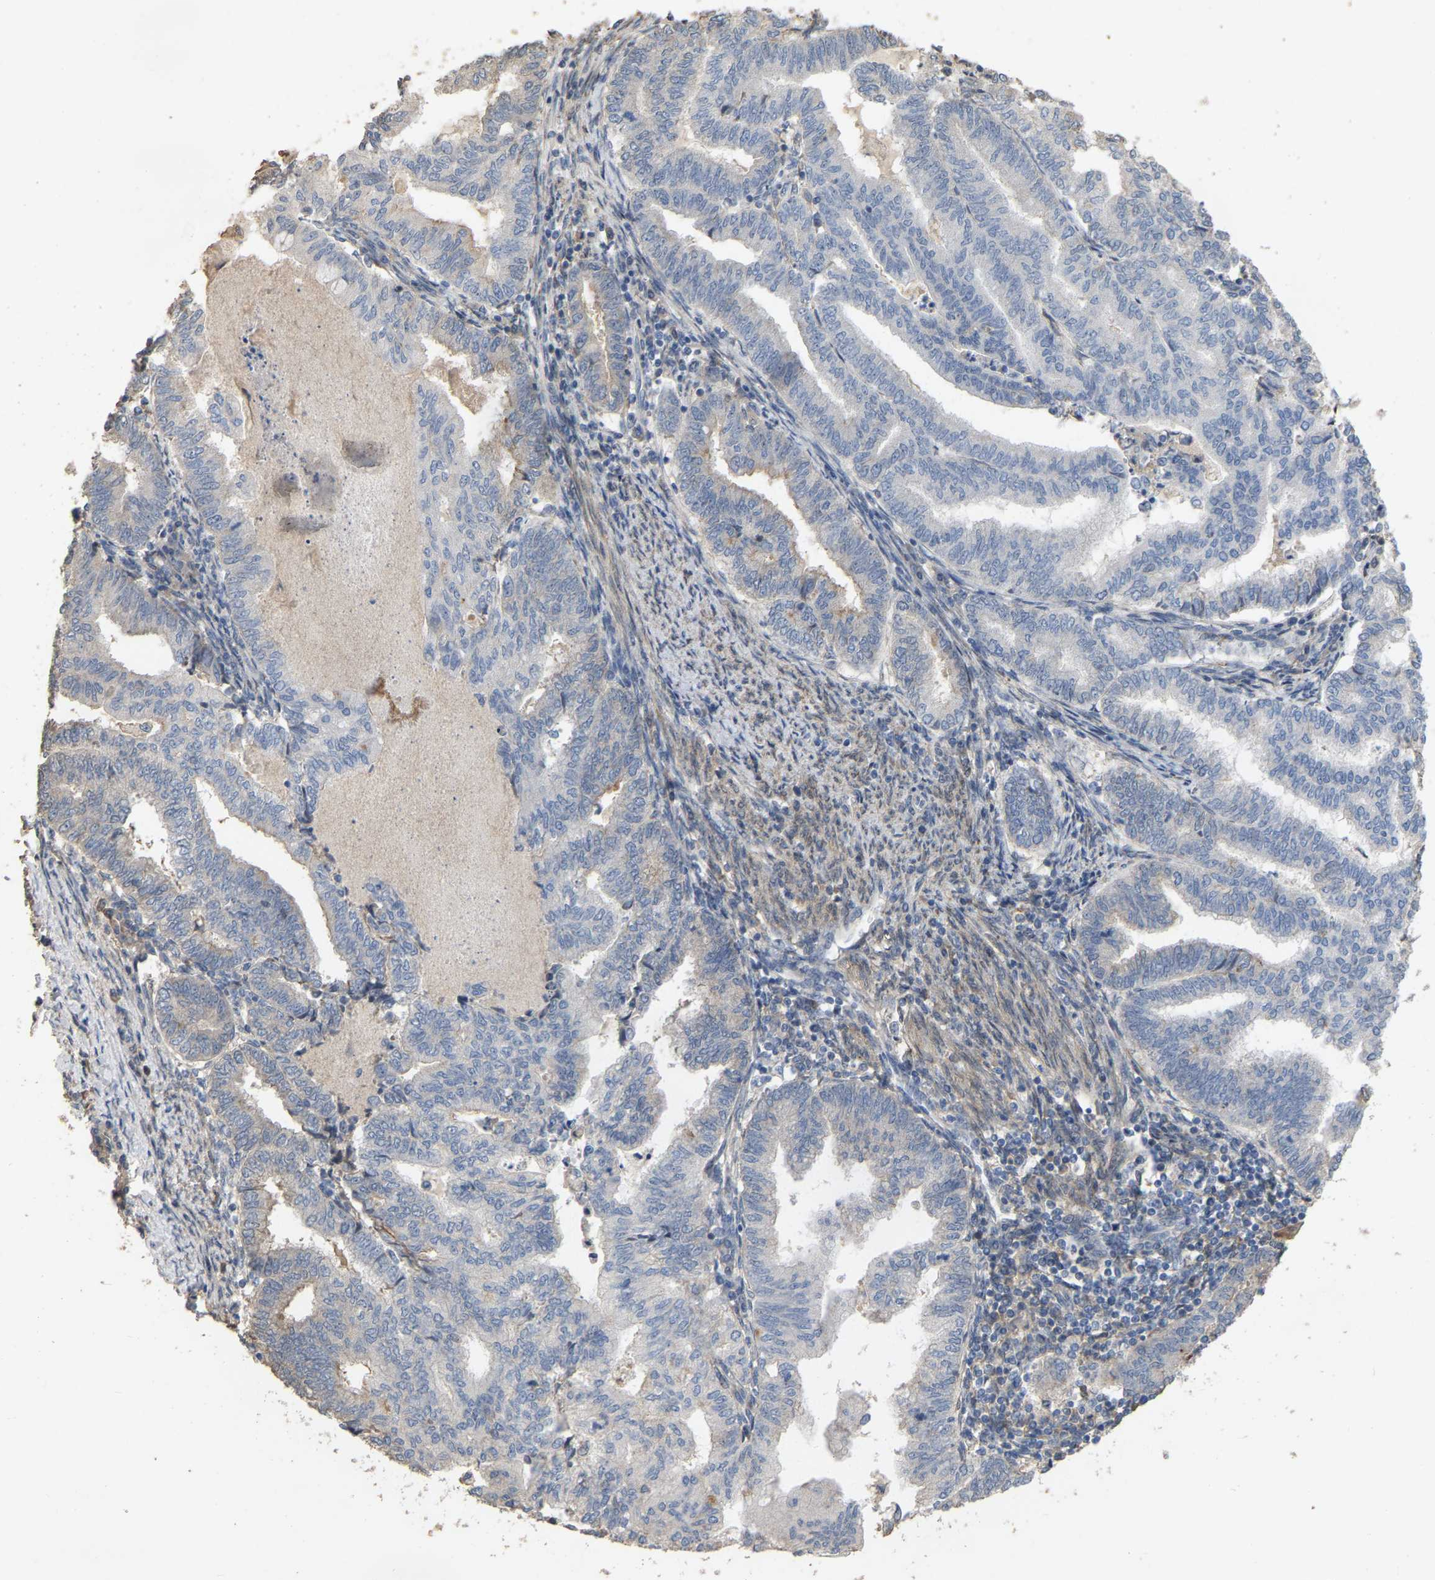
{"staining": {"intensity": "negative", "quantity": "none", "location": "none"}, "tissue": "endometrial cancer", "cell_type": "Tumor cells", "image_type": "cancer", "snomed": [{"axis": "morphology", "description": "Polyp, NOS"}, {"axis": "morphology", "description": "Adenocarcinoma, NOS"}, {"axis": "morphology", "description": "Adenoma, NOS"}, {"axis": "topography", "description": "Endometrium"}], "caption": "Immunohistochemistry (IHC) micrograph of neoplastic tissue: human endometrial cancer (adenoma) stained with DAB exhibits no significant protein positivity in tumor cells. (Brightfield microscopy of DAB (3,3'-diaminobenzidine) immunohistochemistry at high magnification).", "gene": "NCS1", "patient": {"sex": "female", "age": 79}}